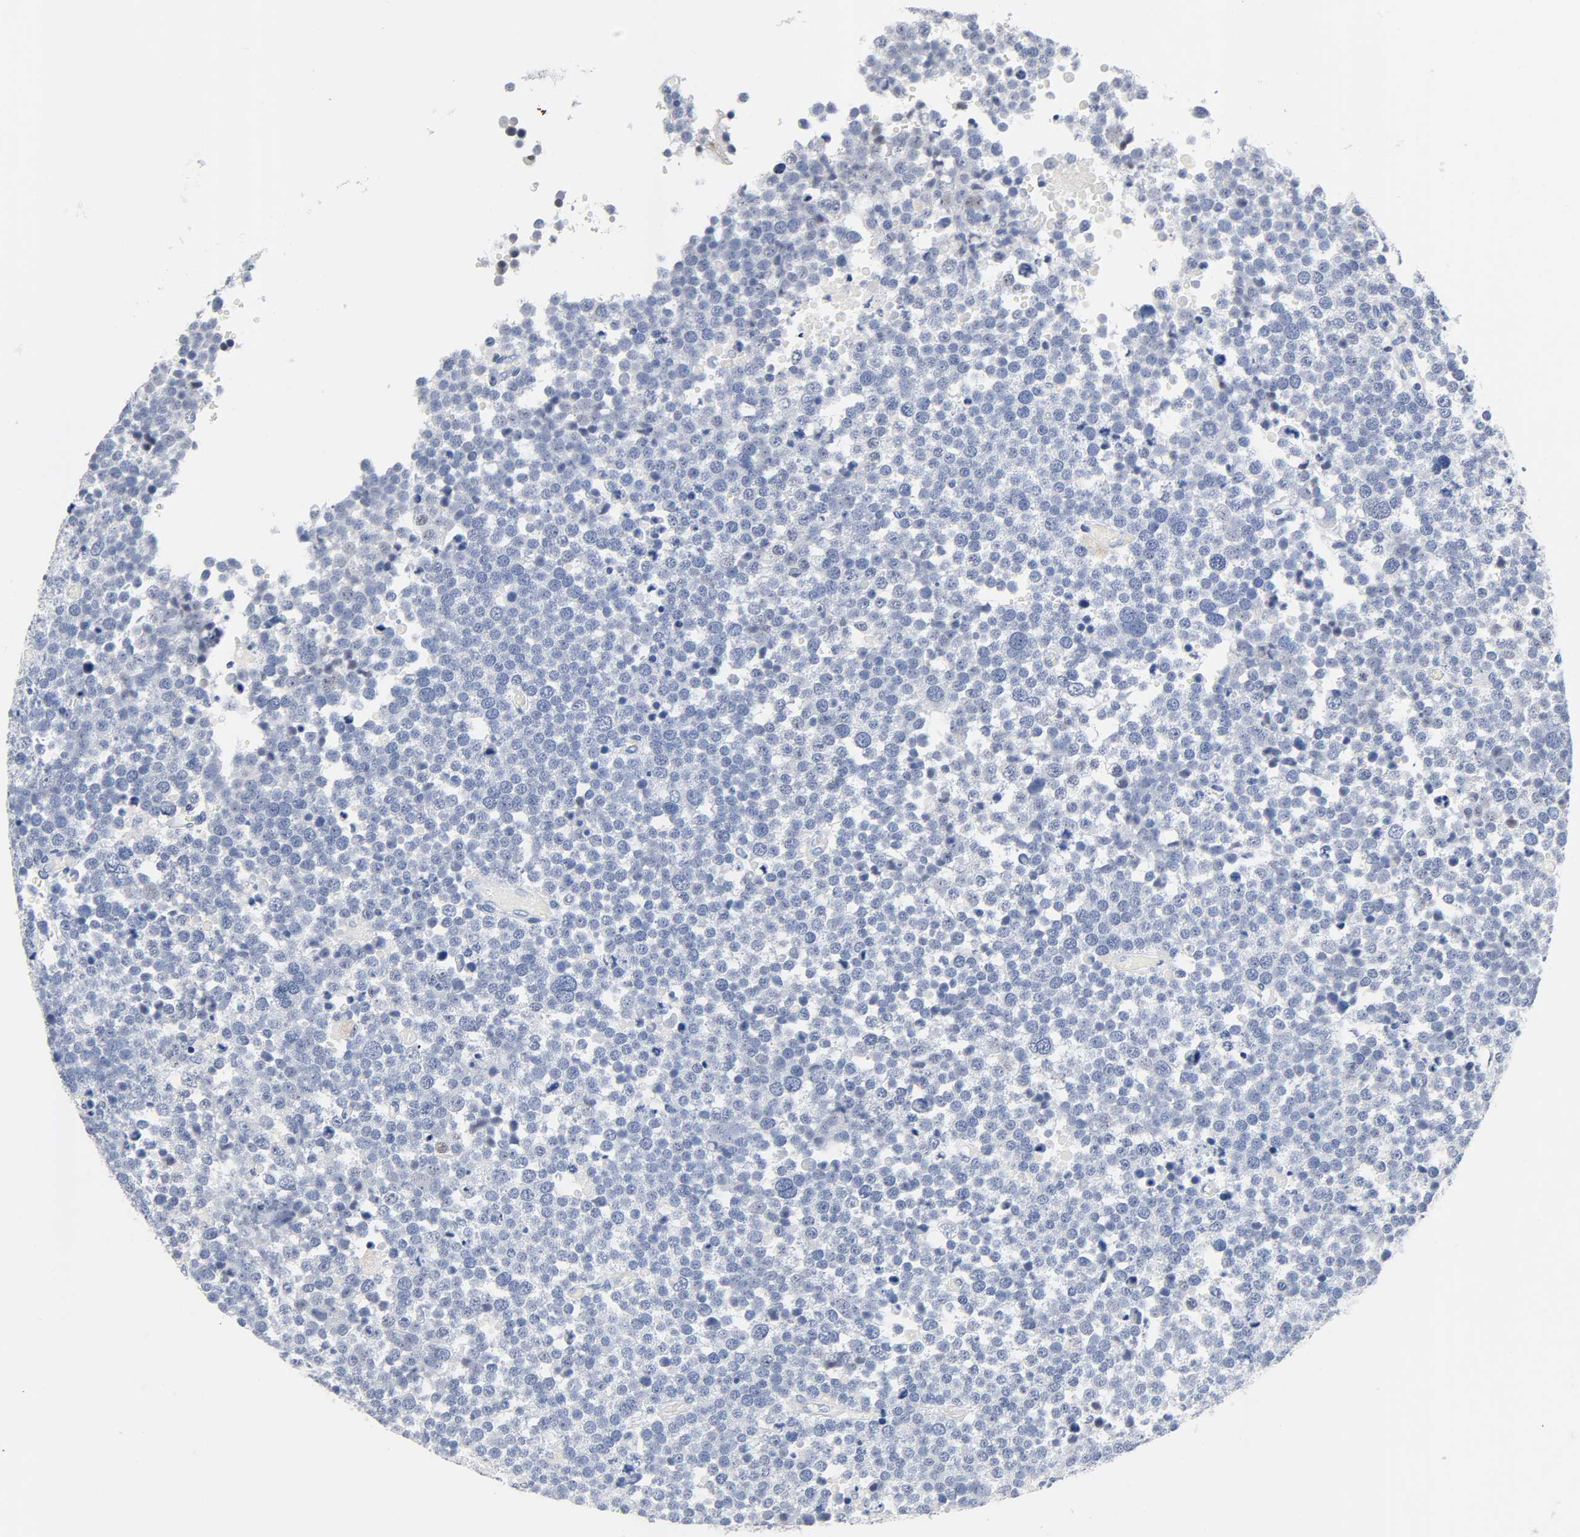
{"staining": {"intensity": "negative", "quantity": "none", "location": "none"}, "tissue": "testis cancer", "cell_type": "Tumor cells", "image_type": "cancer", "snomed": [{"axis": "morphology", "description": "Seminoma, NOS"}, {"axis": "topography", "description": "Testis"}], "caption": "Histopathology image shows no protein staining in tumor cells of testis seminoma tissue.", "gene": "NAB2", "patient": {"sex": "male", "age": 71}}